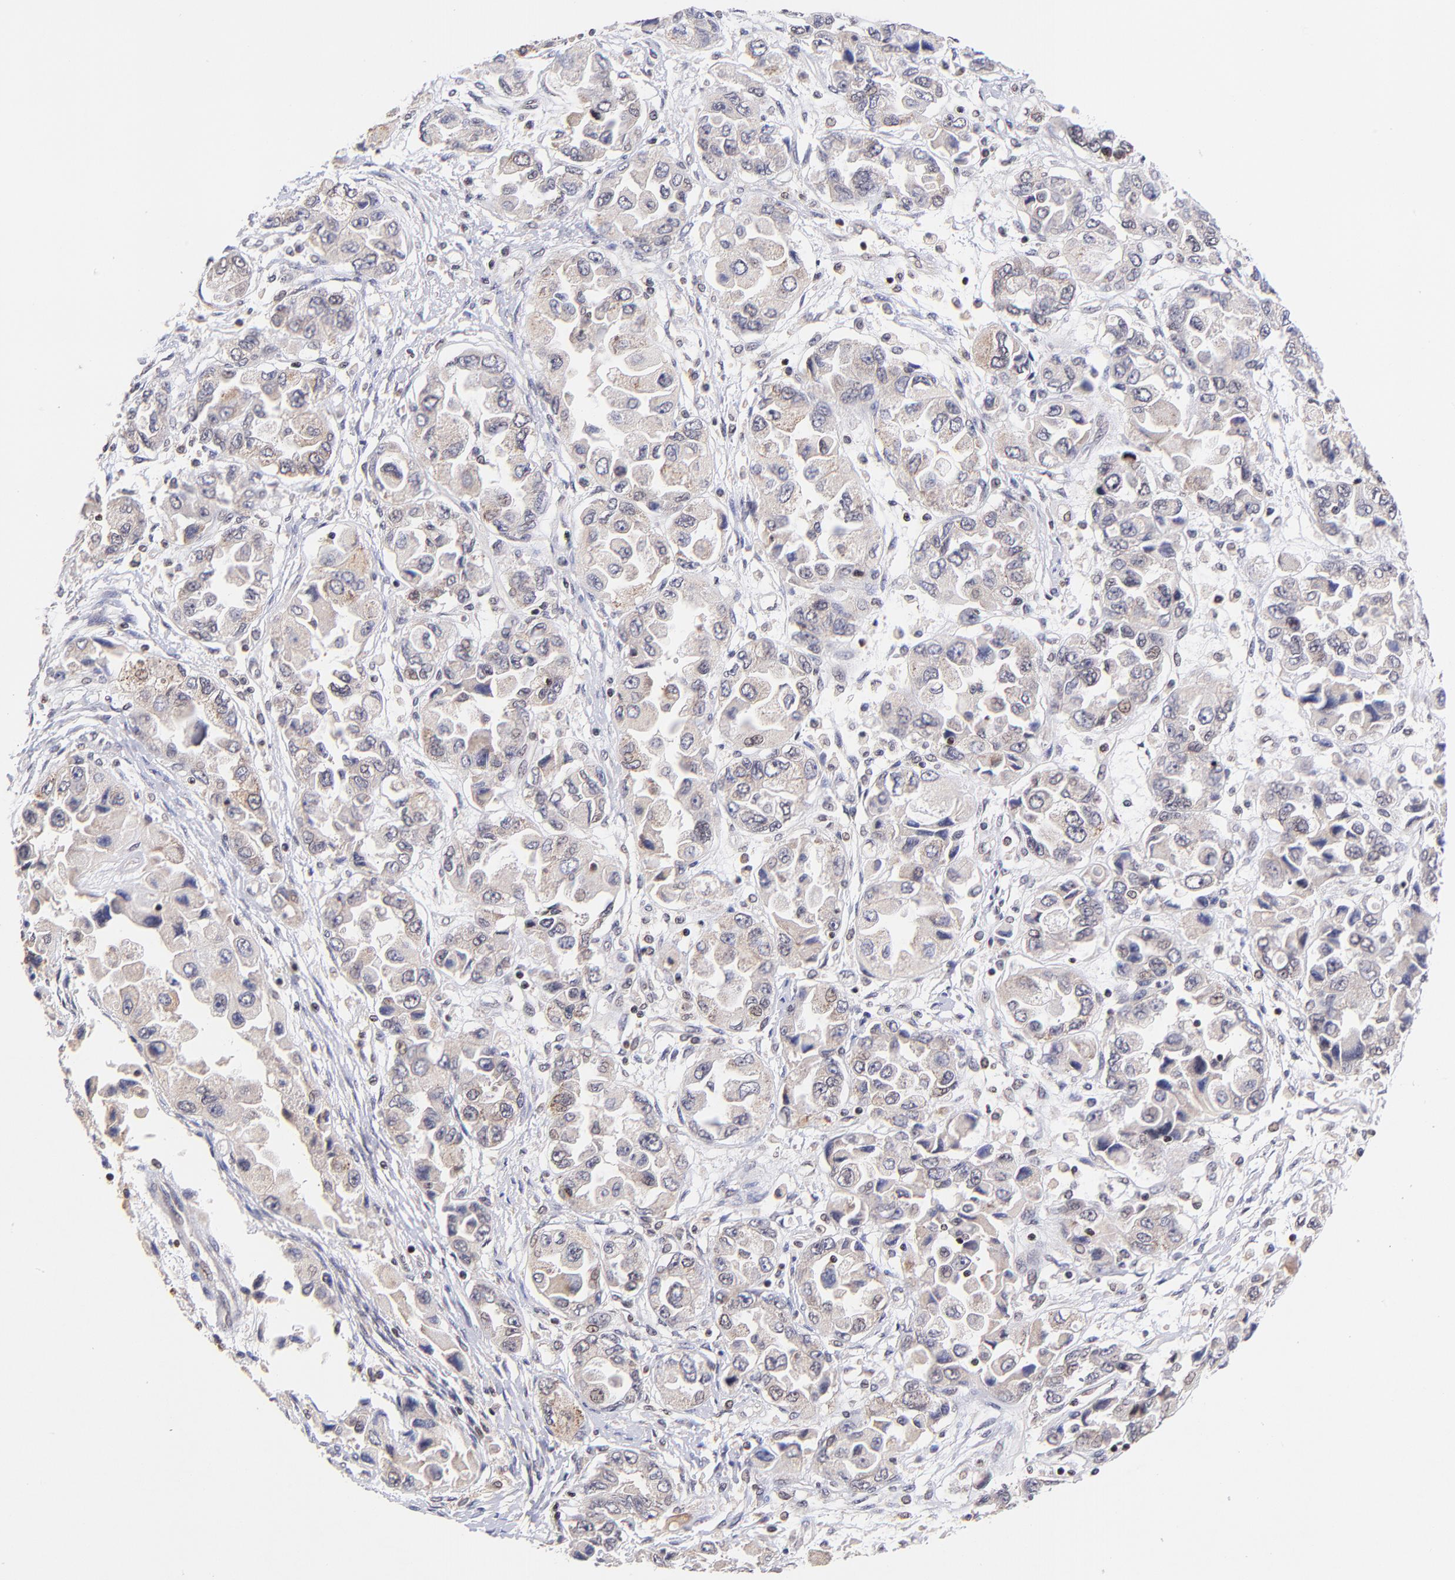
{"staining": {"intensity": "weak", "quantity": "25%-75%", "location": "cytoplasmic/membranous,nuclear"}, "tissue": "ovarian cancer", "cell_type": "Tumor cells", "image_type": "cancer", "snomed": [{"axis": "morphology", "description": "Cystadenocarcinoma, serous, NOS"}, {"axis": "topography", "description": "Ovary"}], "caption": "Weak cytoplasmic/membranous and nuclear expression for a protein is seen in approximately 25%-75% of tumor cells of ovarian cancer (serous cystadenocarcinoma) using IHC.", "gene": "WDR25", "patient": {"sex": "female", "age": 84}}